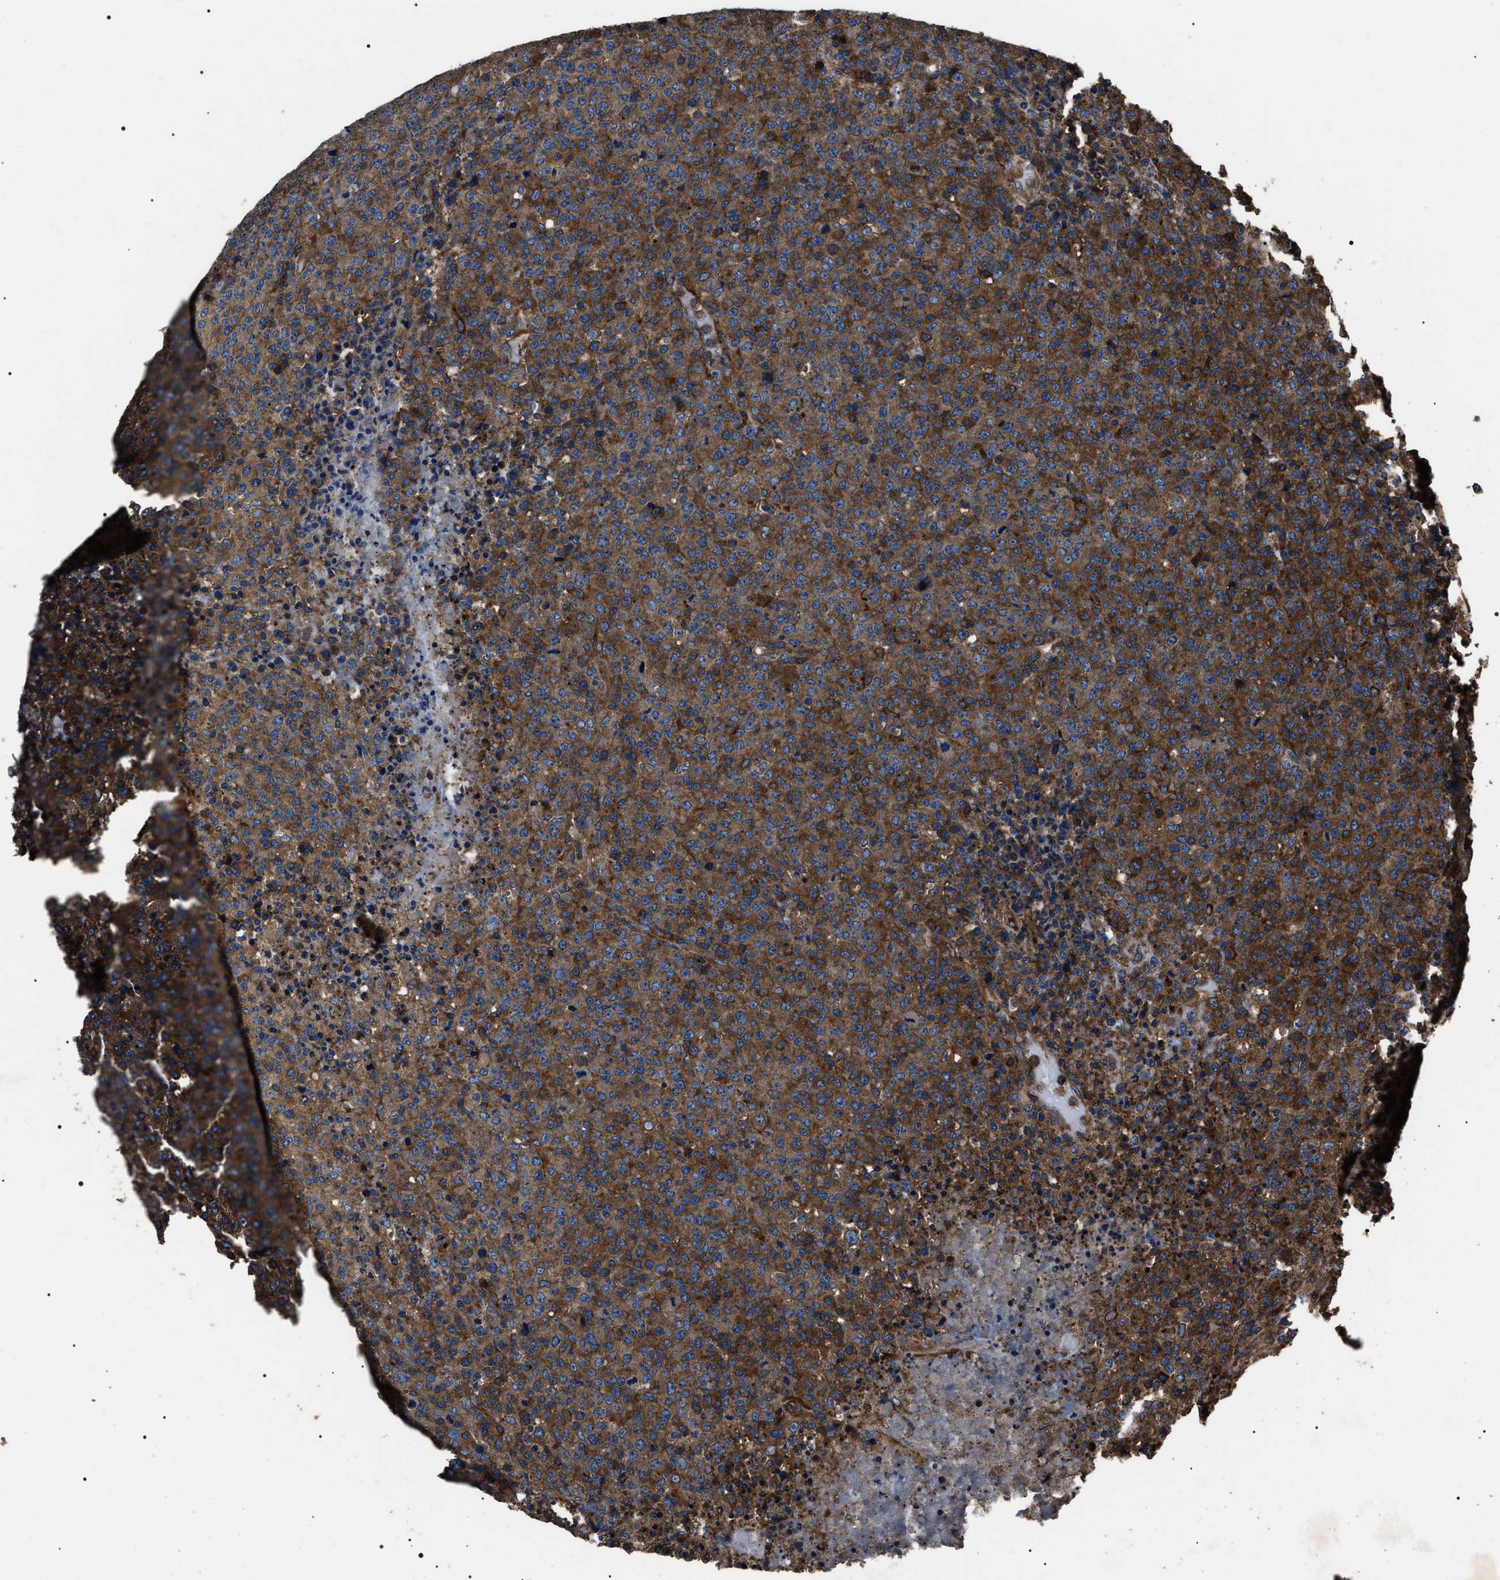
{"staining": {"intensity": "strong", "quantity": "25%-75%", "location": "cytoplasmic/membranous"}, "tissue": "lymphoma", "cell_type": "Tumor cells", "image_type": "cancer", "snomed": [{"axis": "morphology", "description": "Malignant lymphoma, non-Hodgkin's type, High grade"}, {"axis": "topography", "description": "Lymph node"}], "caption": "High-grade malignant lymphoma, non-Hodgkin's type tissue shows strong cytoplasmic/membranous positivity in about 25%-75% of tumor cells, visualized by immunohistochemistry.", "gene": "HSCB", "patient": {"sex": "male", "age": 13}}